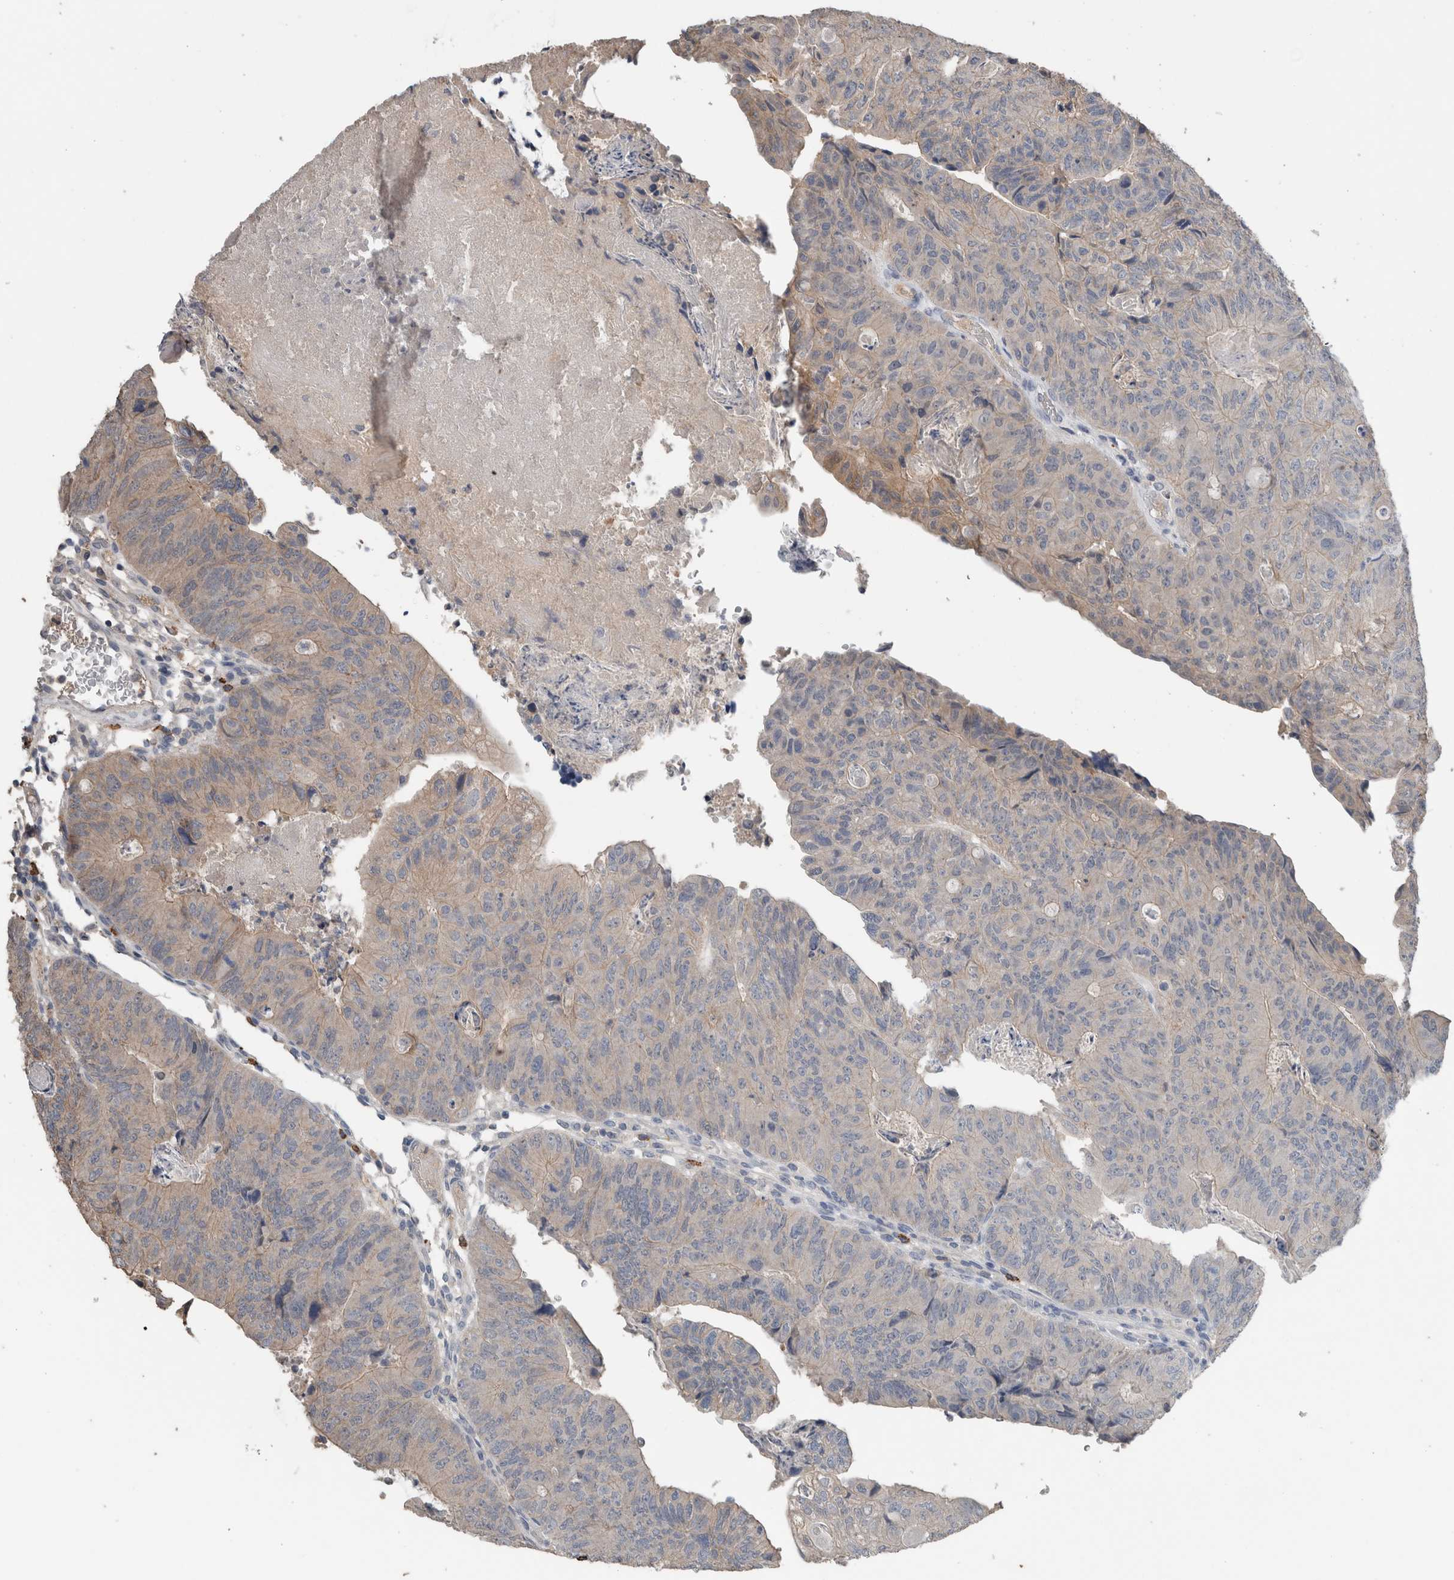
{"staining": {"intensity": "weak", "quantity": "<25%", "location": "cytoplasmic/membranous"}, "tissue": "colorectal cancer", "cell_type": "Tumor cells", "image_type": "cancer", "snomed": [{"axis": "morphology", "description": "Adenocarcinoma, NOS"}, {"axis": "topography", "description": "Colon"}], "caption": "Histopathology image shows no protein expression in tumor cells of colorectal cancer tissue. The staining is performed using DAB (3,3'-diaminobenzidine) brown chromogen with nuclei counter-stained in using hematoxylin.", "gene": "CRNN", "patient": {"sex": "female", "age": 67}}